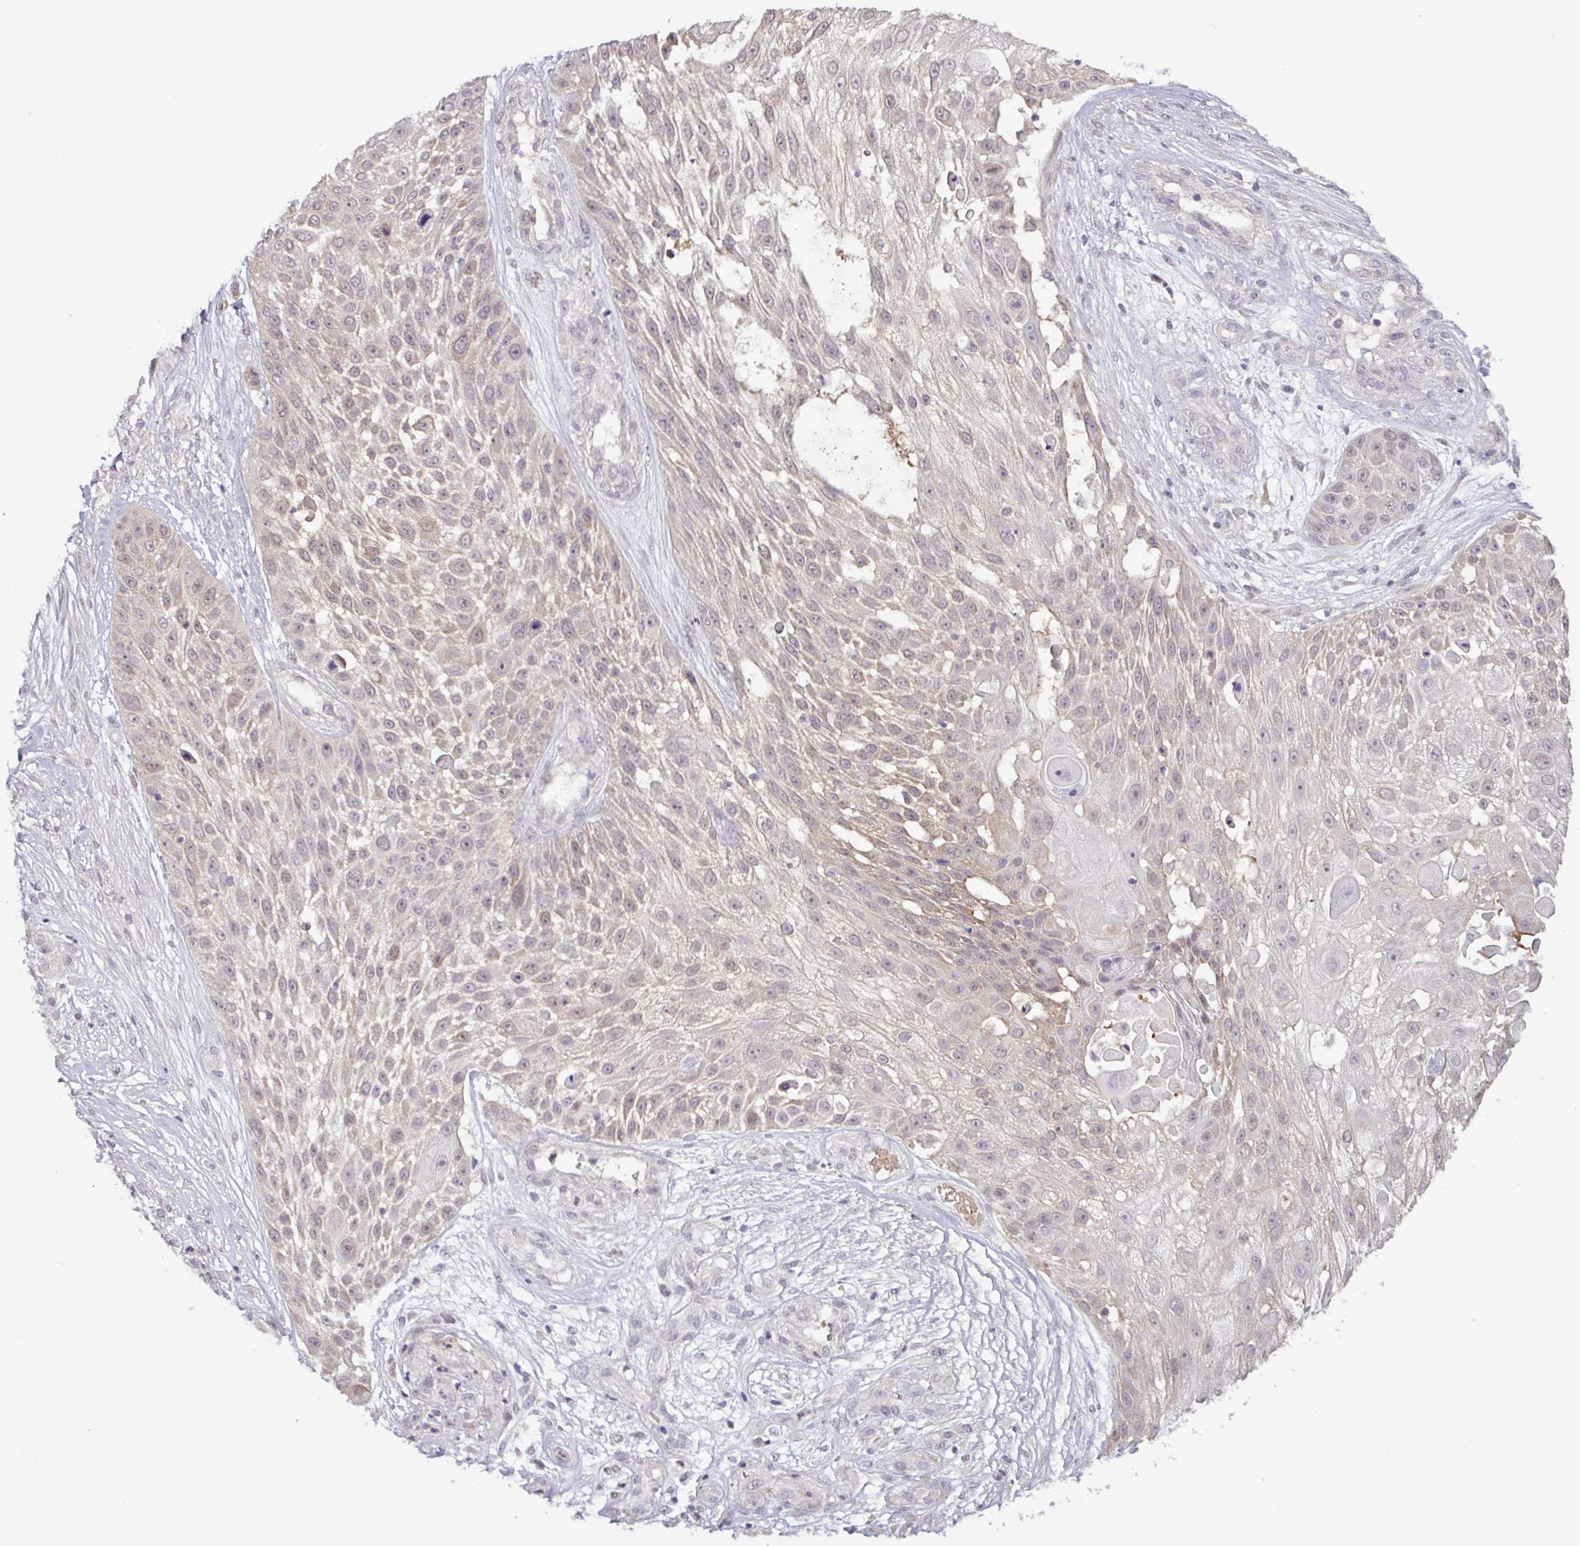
{"staining": {"intensity": "weak", "quantity": "25%-75%", "location": "cytoplasmic/membranous,nuclear"}, "tissue": "skin cancer", "cell_type": "Tumor cells", "image_type": "cancer", "snomed": [{"axis": "morphology", "description": "Squamous cell carcinoma, NOS"}, {"axis": "topography", "description": "Skin"}], "caption": "An image of human skin cancer (squamous cell carcinoma) stained for a protein reveals weak cytoplasmic/membranous and nuclear brown staining in tumor cells.", "gene": "TONSL", "patient": {"sex": "female", "age": 86}}